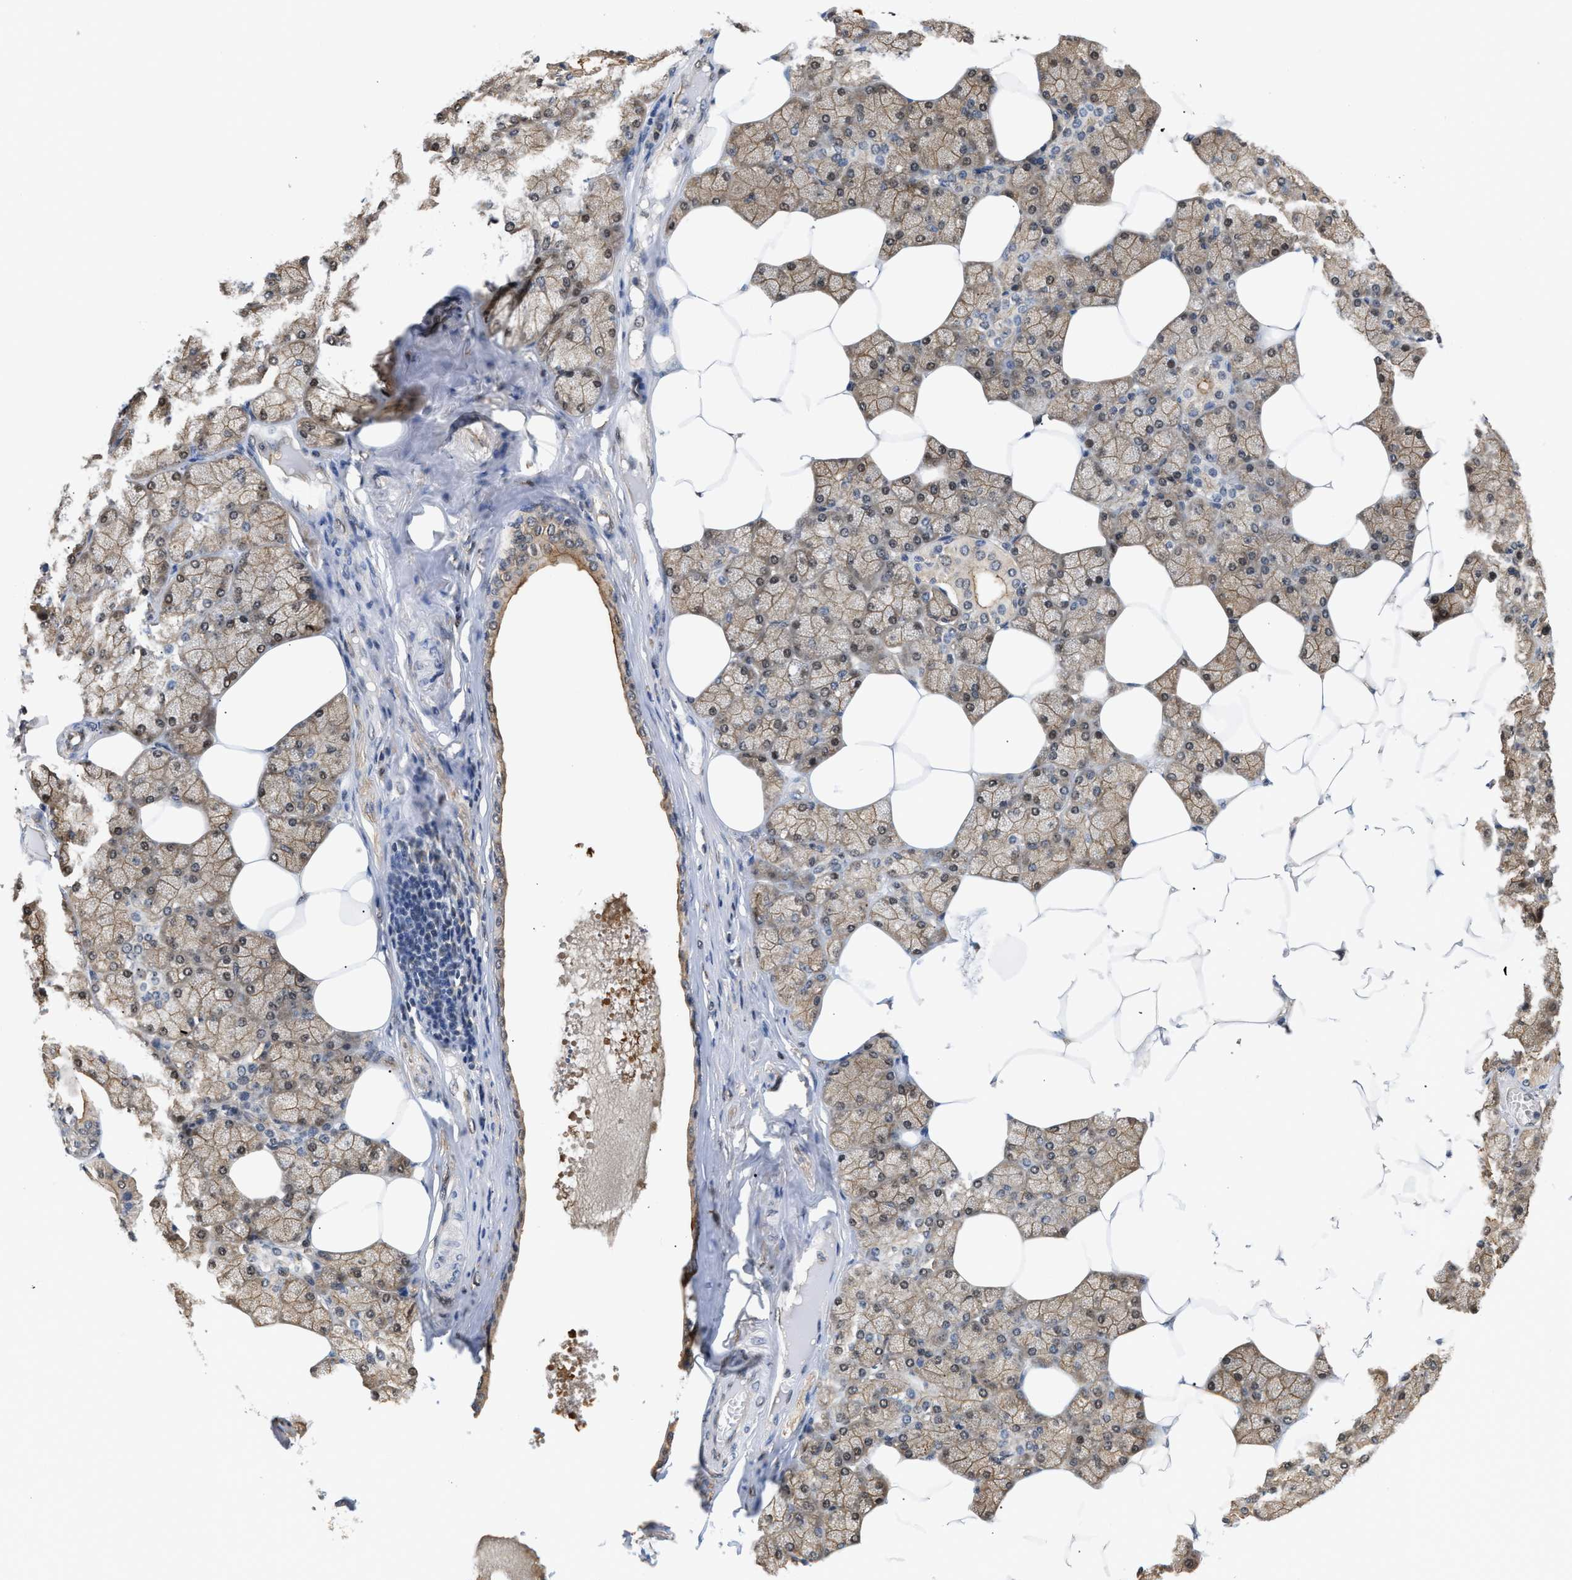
{"staining": {"intensity": "moderate", "quantity": ">75%", "location": "cytoplasmic/membranous,nuclear"}, "tissue": "salivary gland", "cell_type": "Glandular cells", "image_type": "normal", "snomed": [{"axis": "morphology", "description": "Normal tissue, NOS"}, {"axis": "topography", "description": "Salivary gland"}], "caption": "The image shows staining of benign salivary gland, revealing moderate cytoplasmic/membranous,nuclear protein expression (brown color) within glandular cells.", "gene": "SCAI", "patient": {"sex": "male", "age": 62}}